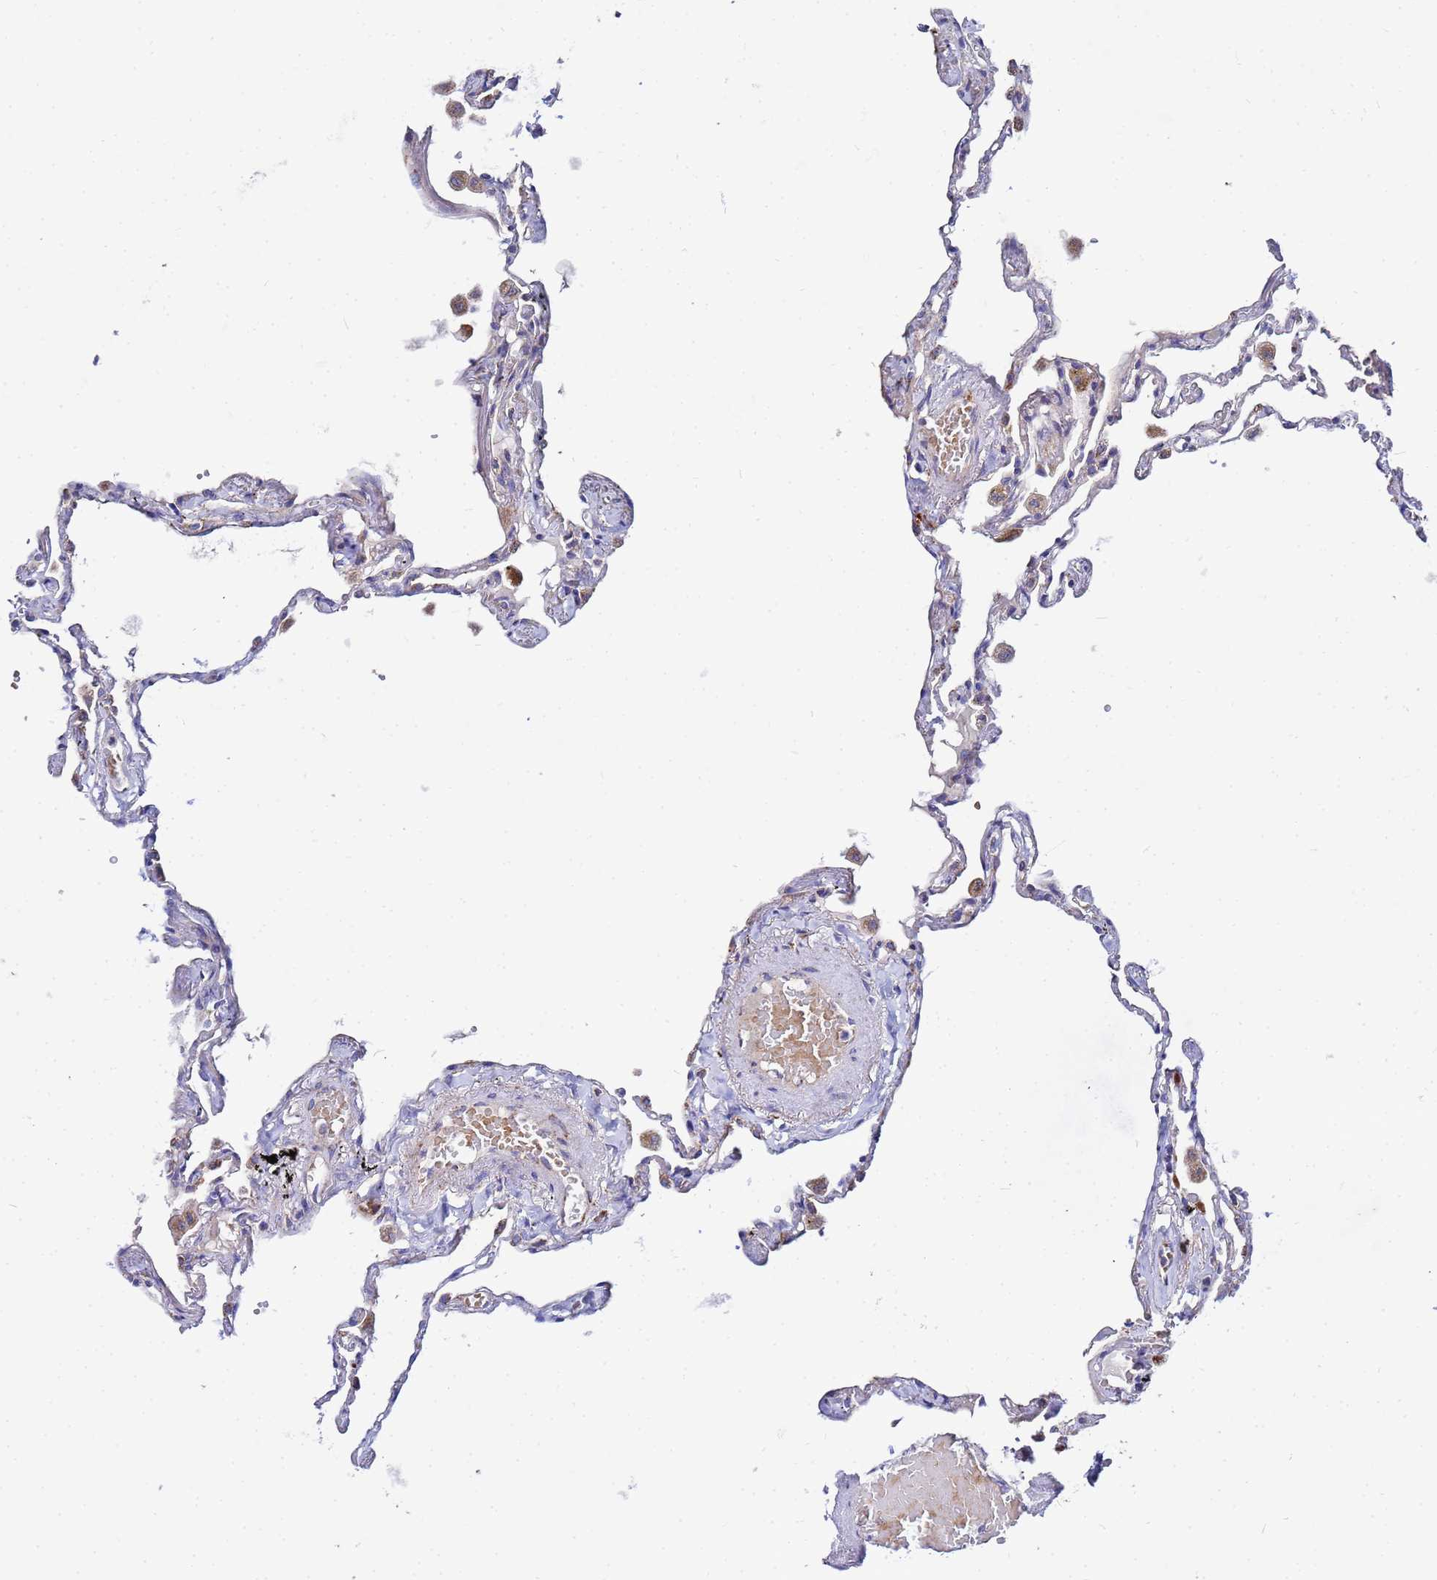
{"staining": {"intensity": "moderate", "quantity": "<25%", "location": "cytoplasmic/membranous"}, "tissue": "lung", "cell_type": "Alveolar cells", "image_type": "normal", "snomed": [{"axis": "morphology", "description": "Normal tissue, NOS"}, {"axis": "topography", "description": "Lung"}], "caption": "Alveolar cells show low levels of moderate cytoplasmic/membranous expression in approximately <25% of cells in unremarkable lung.", "gene": "FAHD2A", "patient": {"sex": "female", "age": 67}}